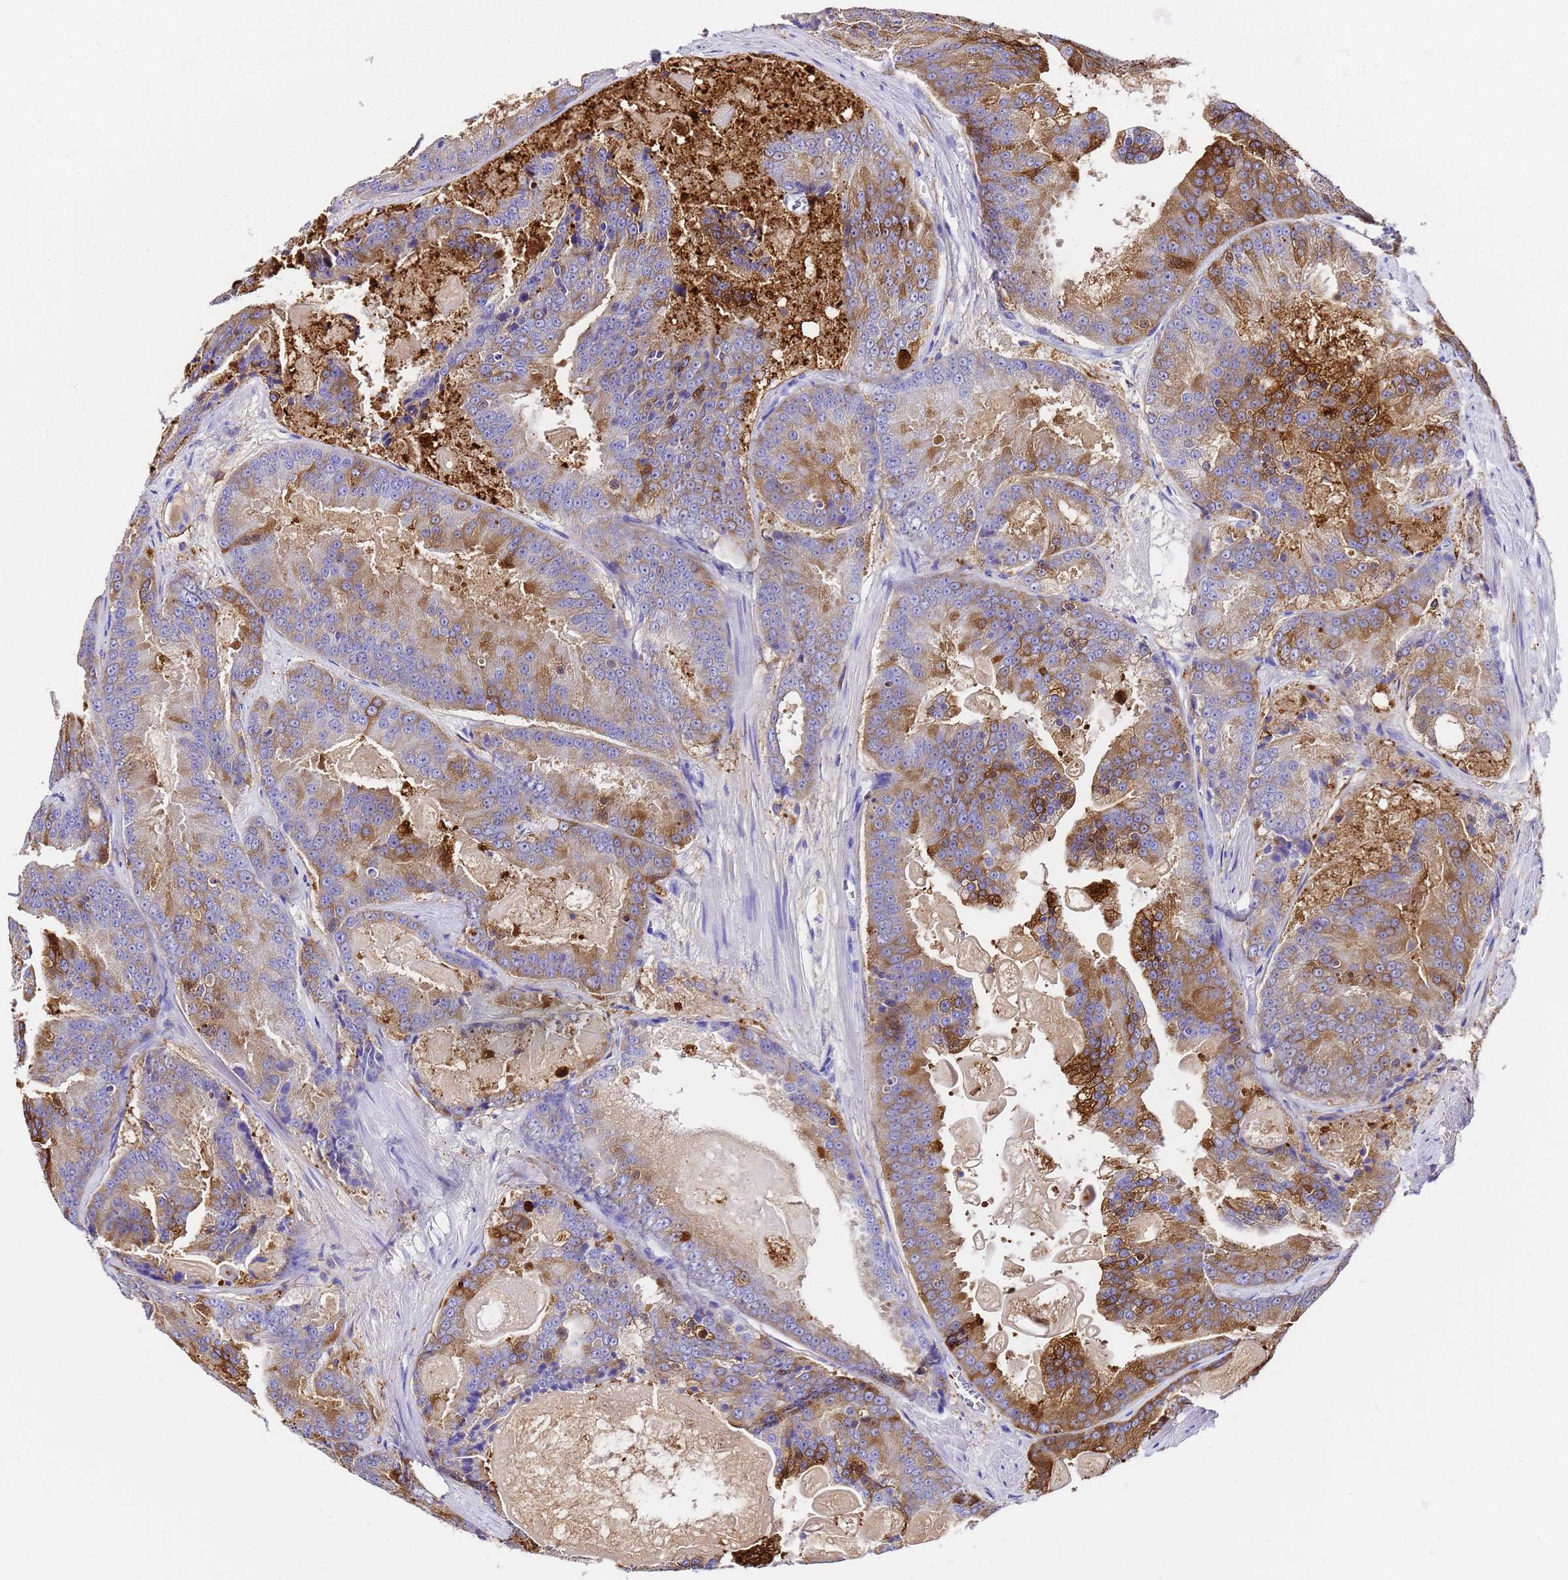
{"staining": {"intensity": "moderate", "quantity": "25%-75%", "location": "cytoplasmic/membranous"}, "tissue": "prostate cancer", "cell_type": "Tumor cells", "image_type": "cancer", "snomed": [{"axis": "morphology", "description": "Adenocarcinoma, High grade"}, {"axis": "topography", "description": "Prostate"}], "caption": "IHC of high-grade adenocarcinoma (prostate) exhibits medium levels of moderate cytoplasmic/membranous staining in about 25%-75% of tumor cells.", "gene": "FTL", "patient": {"sex": "male", "age": 61}}